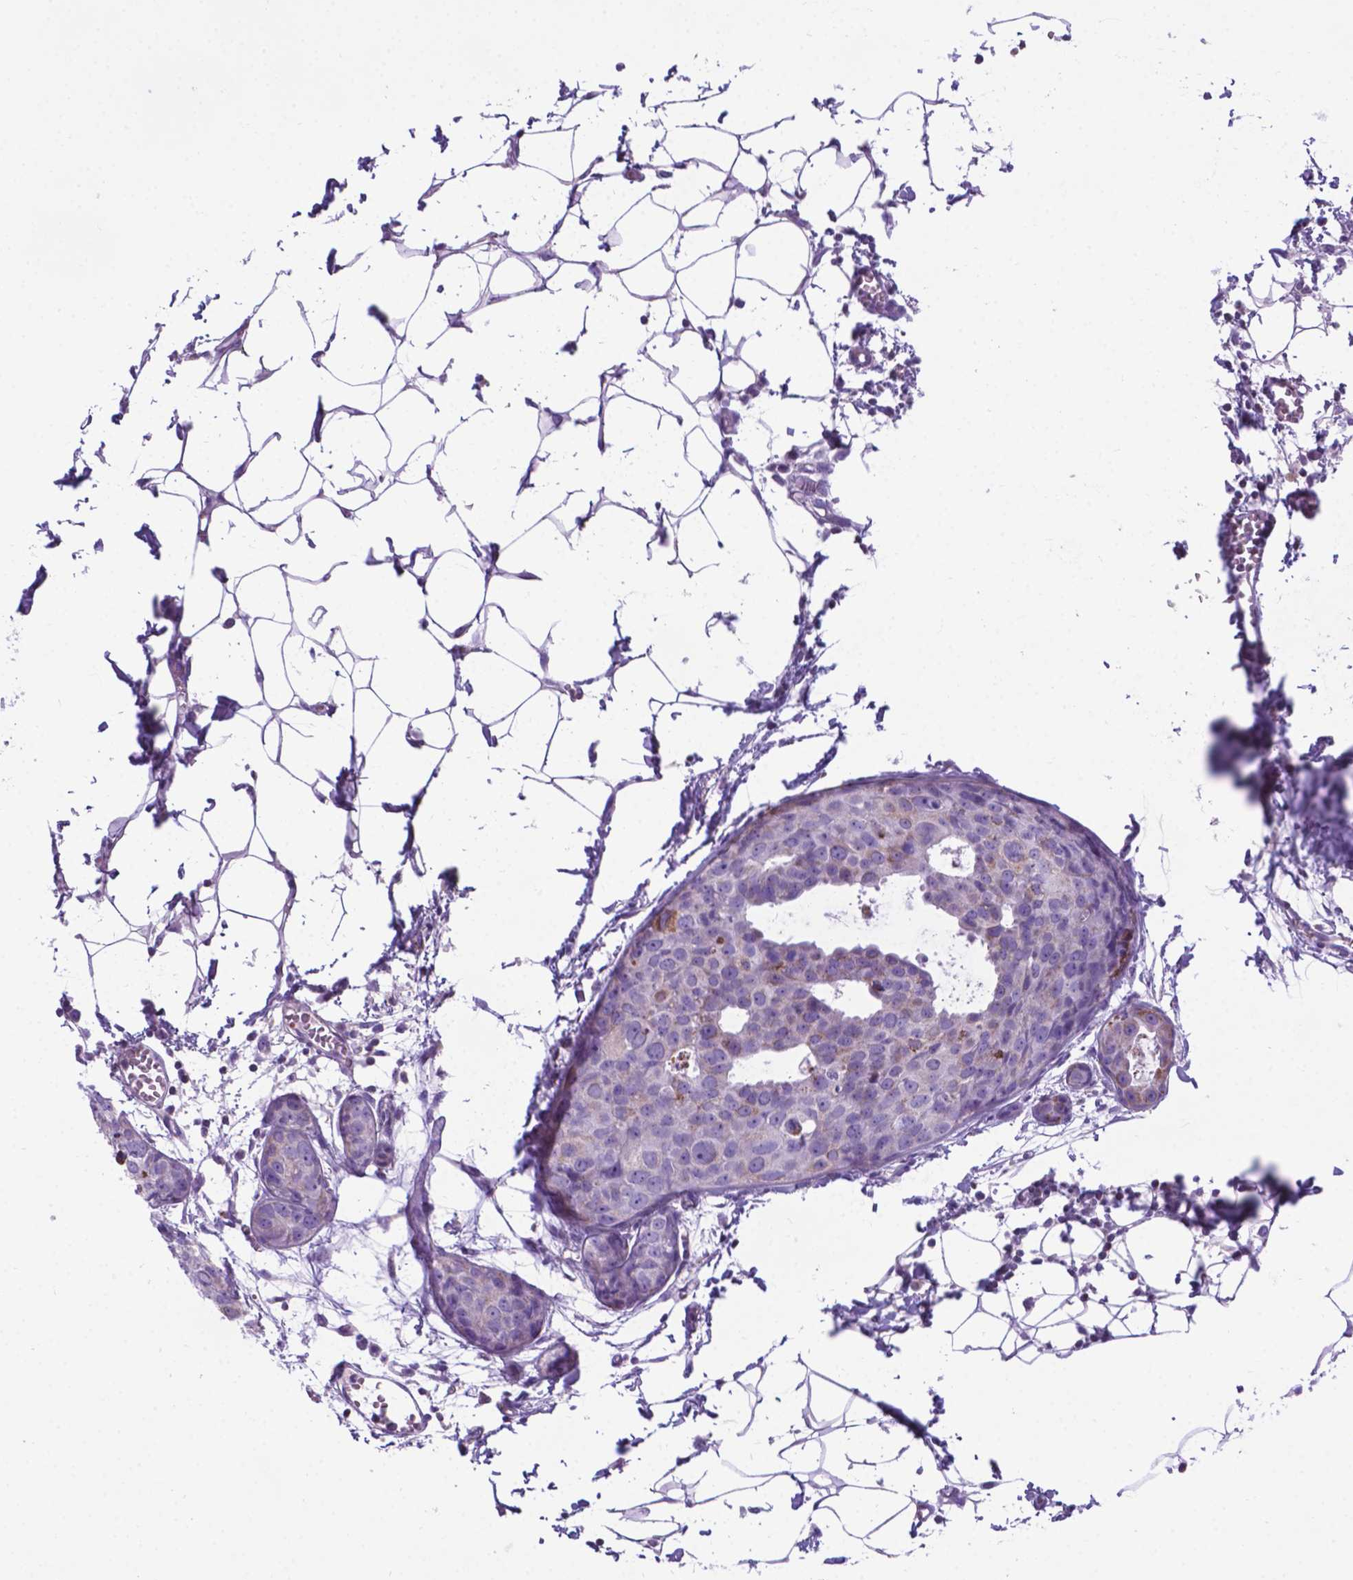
{"staining": {"intensity": "weak", "quantity": "<25%", "location": "cytoplasmic/membranous"}, "tissue": "breast cancer", "cell_type": "Tumor cells", "image_type": "cancer", "snomed": [{"axis": "morphology", "description": "Duct carcinoma"}, {"axis": "topography", "description": "Breast"}], "caption": "This is an IHC photomicrograph of invasive ductal carcinoma (breast). There is no expression in tumor cells.", "gene": "POU3F3", "patient": {"sex": "female", "age": 38}}